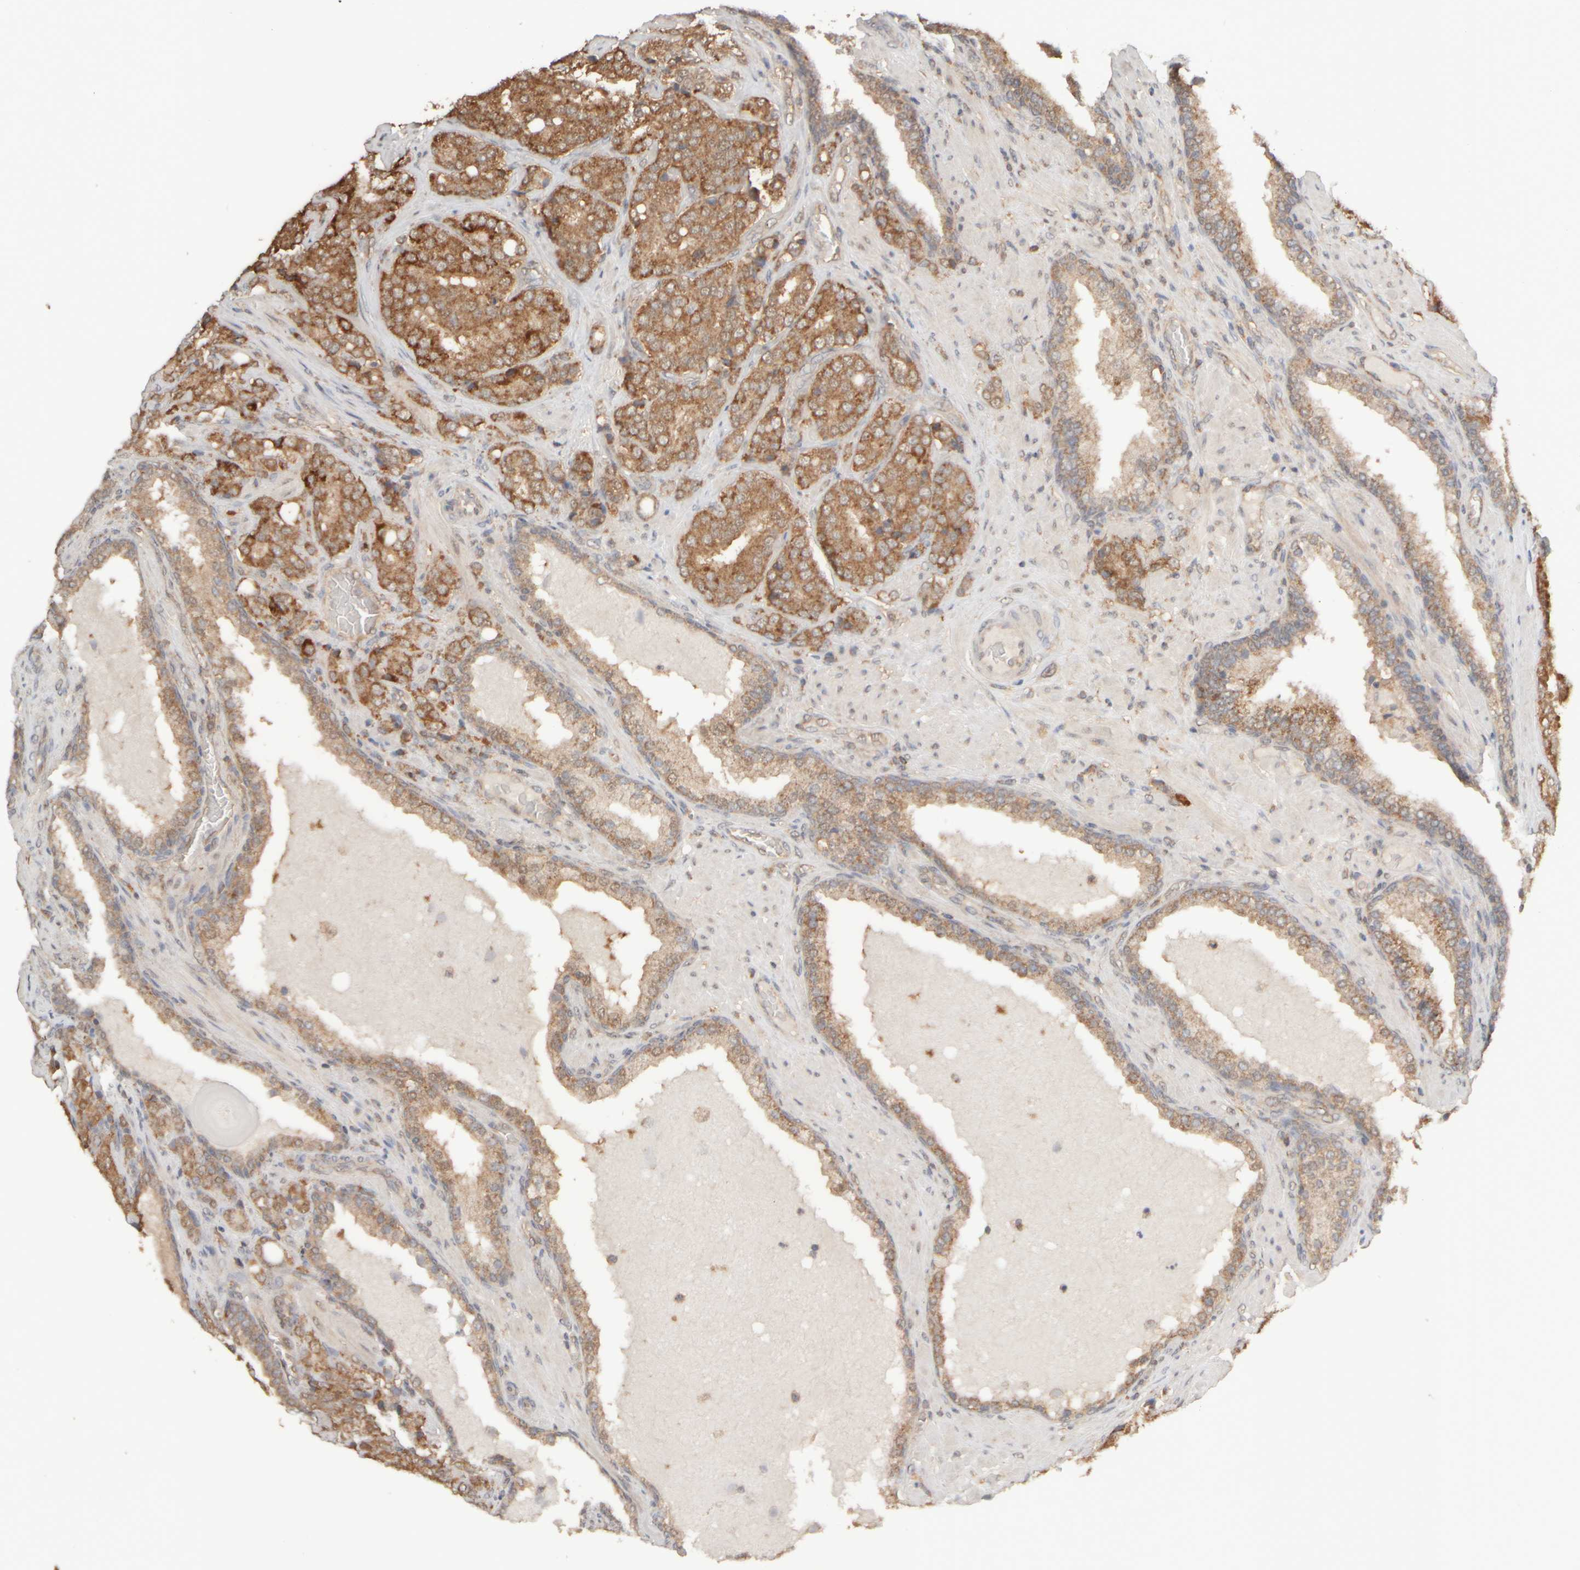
{"staining": {"intensity": "moderate", "quantity": "25%-75%", "location": "cytoplasmic/membranous"}, "tissue": "prostate cancer", "cell_type": "Tumor cells", "image_type": "cancer", "snomed": [{"axis": "morphology", "description": "Adenocarcinoma, High grade"}, {"axis": "topography", "description": "Prostate"}], "caption": "High-grade adenocarcinoma (prostate) stained with a brown dye reveals moderate cytoplasmic/membranous positive expression in about 25%-75% of tumor cells.", "gene": "EIF2B3", "patient": {"sex": "male", "age": 50}}